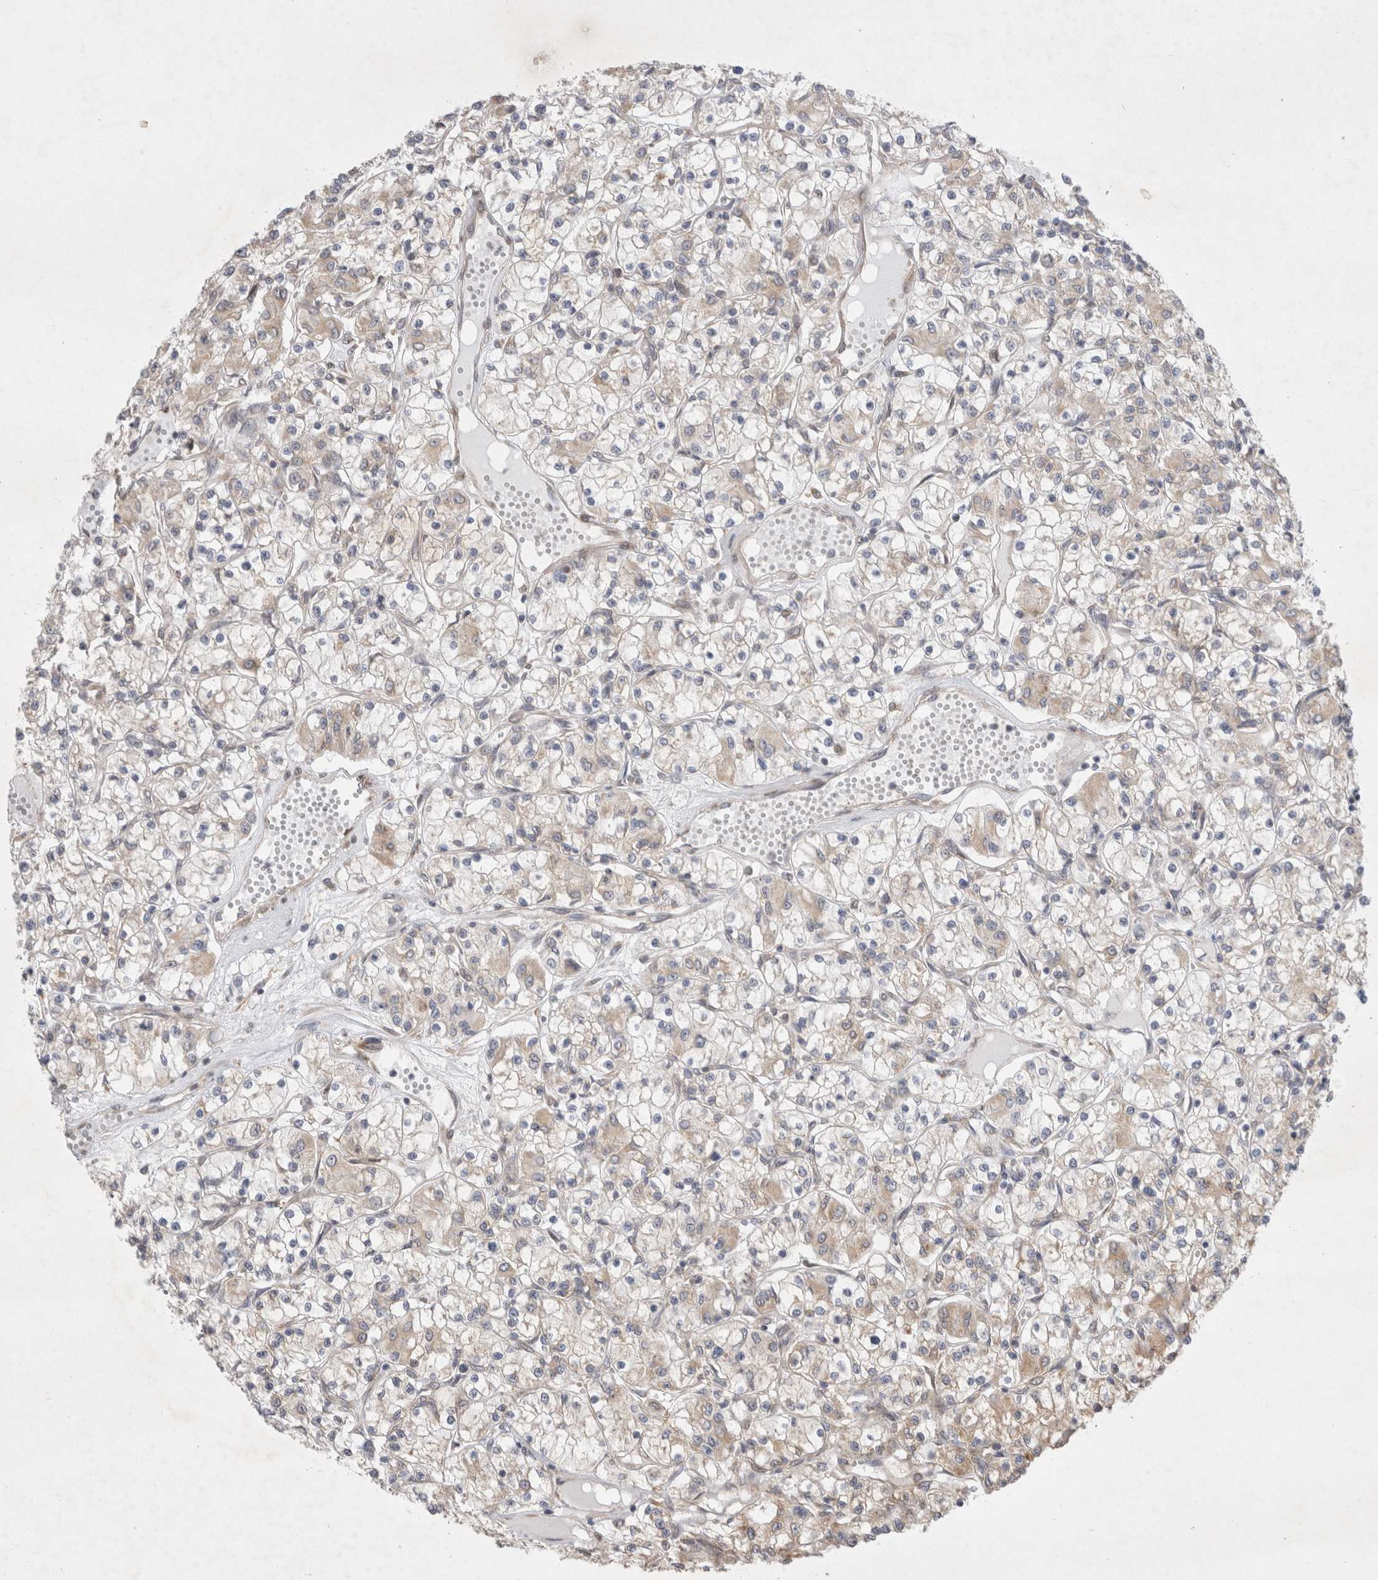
{"staining": {"intensity": "weak", "quantity": "<25%", "location": "cytoplasmic/membranous"}, "tissue": "renal cancer", "cell_type": "Tumor cells", "image_type": "cancer", "snomed": [{"axis": "morphology", "description": "Adenocarcinoma, NOS"}, {"axis": "topography", "description": "Kidney"}], "caption": "The micrograph exhibits no significant positivity in tumor cells of renal cancer. (DAB immunohistochemistry (IHC) visualized using brightfield microscopy, high magnification).", "gene": "NPC1", "patient": {"sex": "female", "age": 59}}